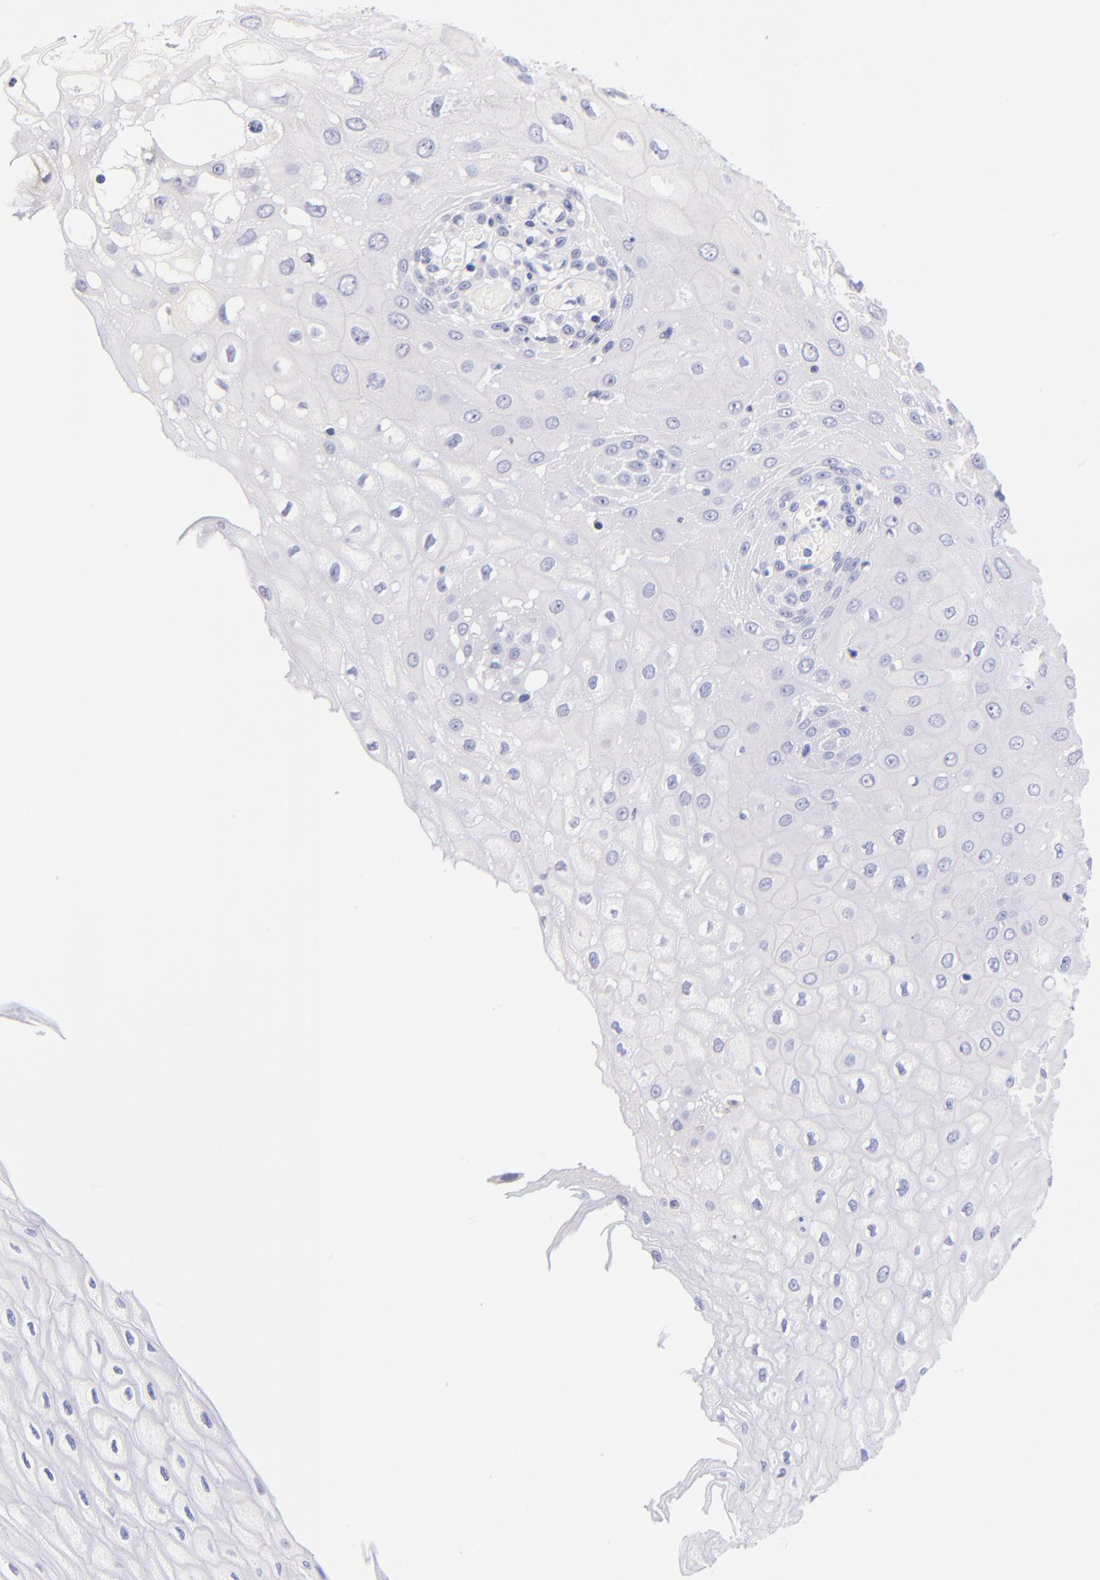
{"staining": {"intensity": "negative", "quantity": "none", "location": "none"}, "tissue": "esophagus", "cell_type": "Squamous epithelial cells", "image_type": "normal", "snomed": [{"axis": "morphology", "description": "Normal tissue, NOS"}, {"axis": "morphology", "description": "Squamous cell carcinoma, NOS"}, {"axis": "topography", "description": "Esophagus"}], "caption": "Squamous epithelial cells are negative for brown protein staining in benign esophagus. (Immunohistochemistry (ihc), brightfield microscopy, high magnification).", "gene": "RAB3B", "patient": {"sex": "male", "age": 65}}